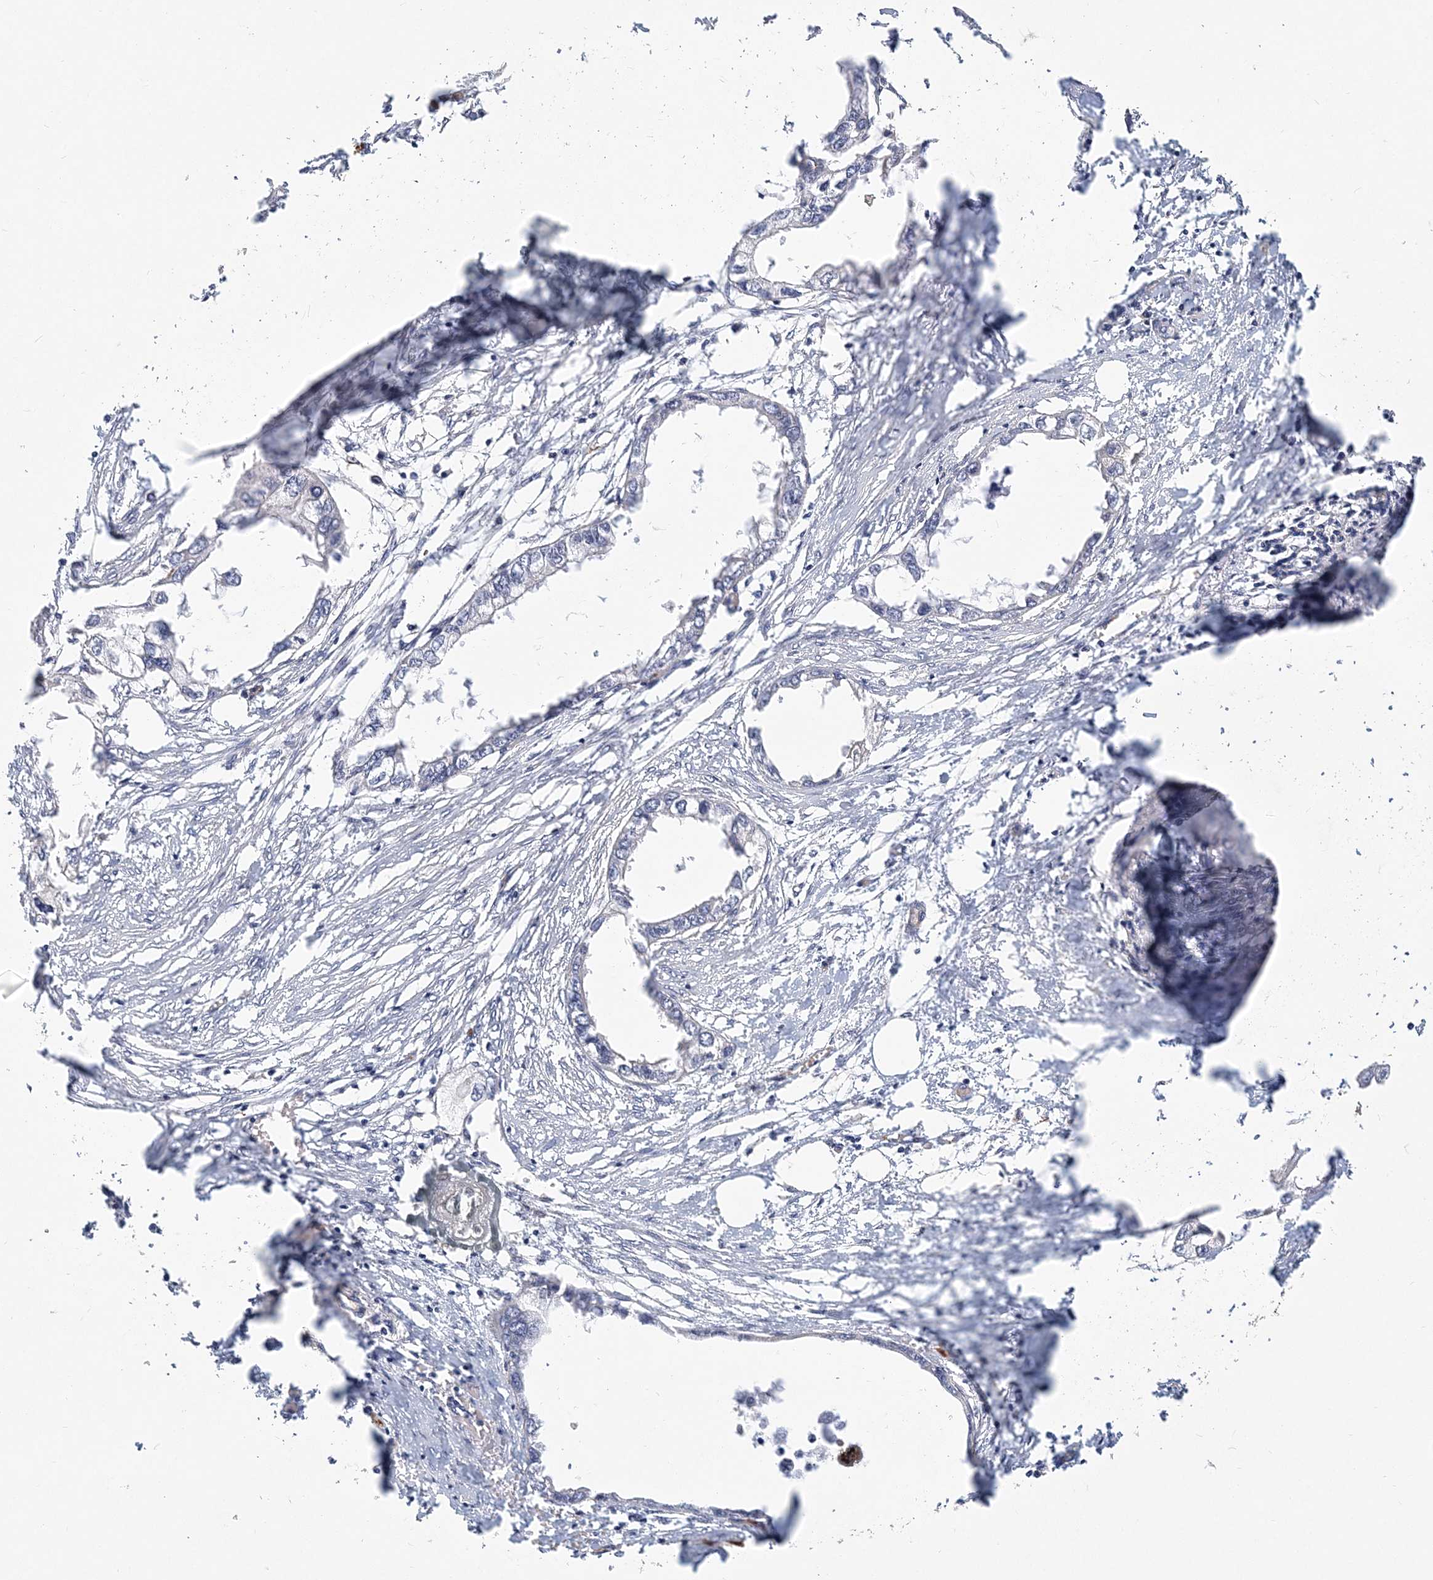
{"staining": {"intensity": "negative", "quantity": "none", "location": "none"}, "tissue": "endometrial cancer", "cell_type": "Tumor cells", "image_type": "cancer", "snomed": [{"axis": "morphology", "description": "Adenocarcinoma, NOS"}, {"axis": "morphology", "description": "Adenocarcinoma, metastatic, NOS"}, {"axis": "topography", "description": "Adipose tissue"}, {"axis": "topography", "description": "Endometrium"}], "caption": "Tumor cells show no significant protein positivity in endometrial metastatic adenocarcinoma. (DAB immunohistochemistry (IHC) with hematoxylin counter stain).", "gene": "ITGA2B", "patient": {"sex": "female", "age": 67}}